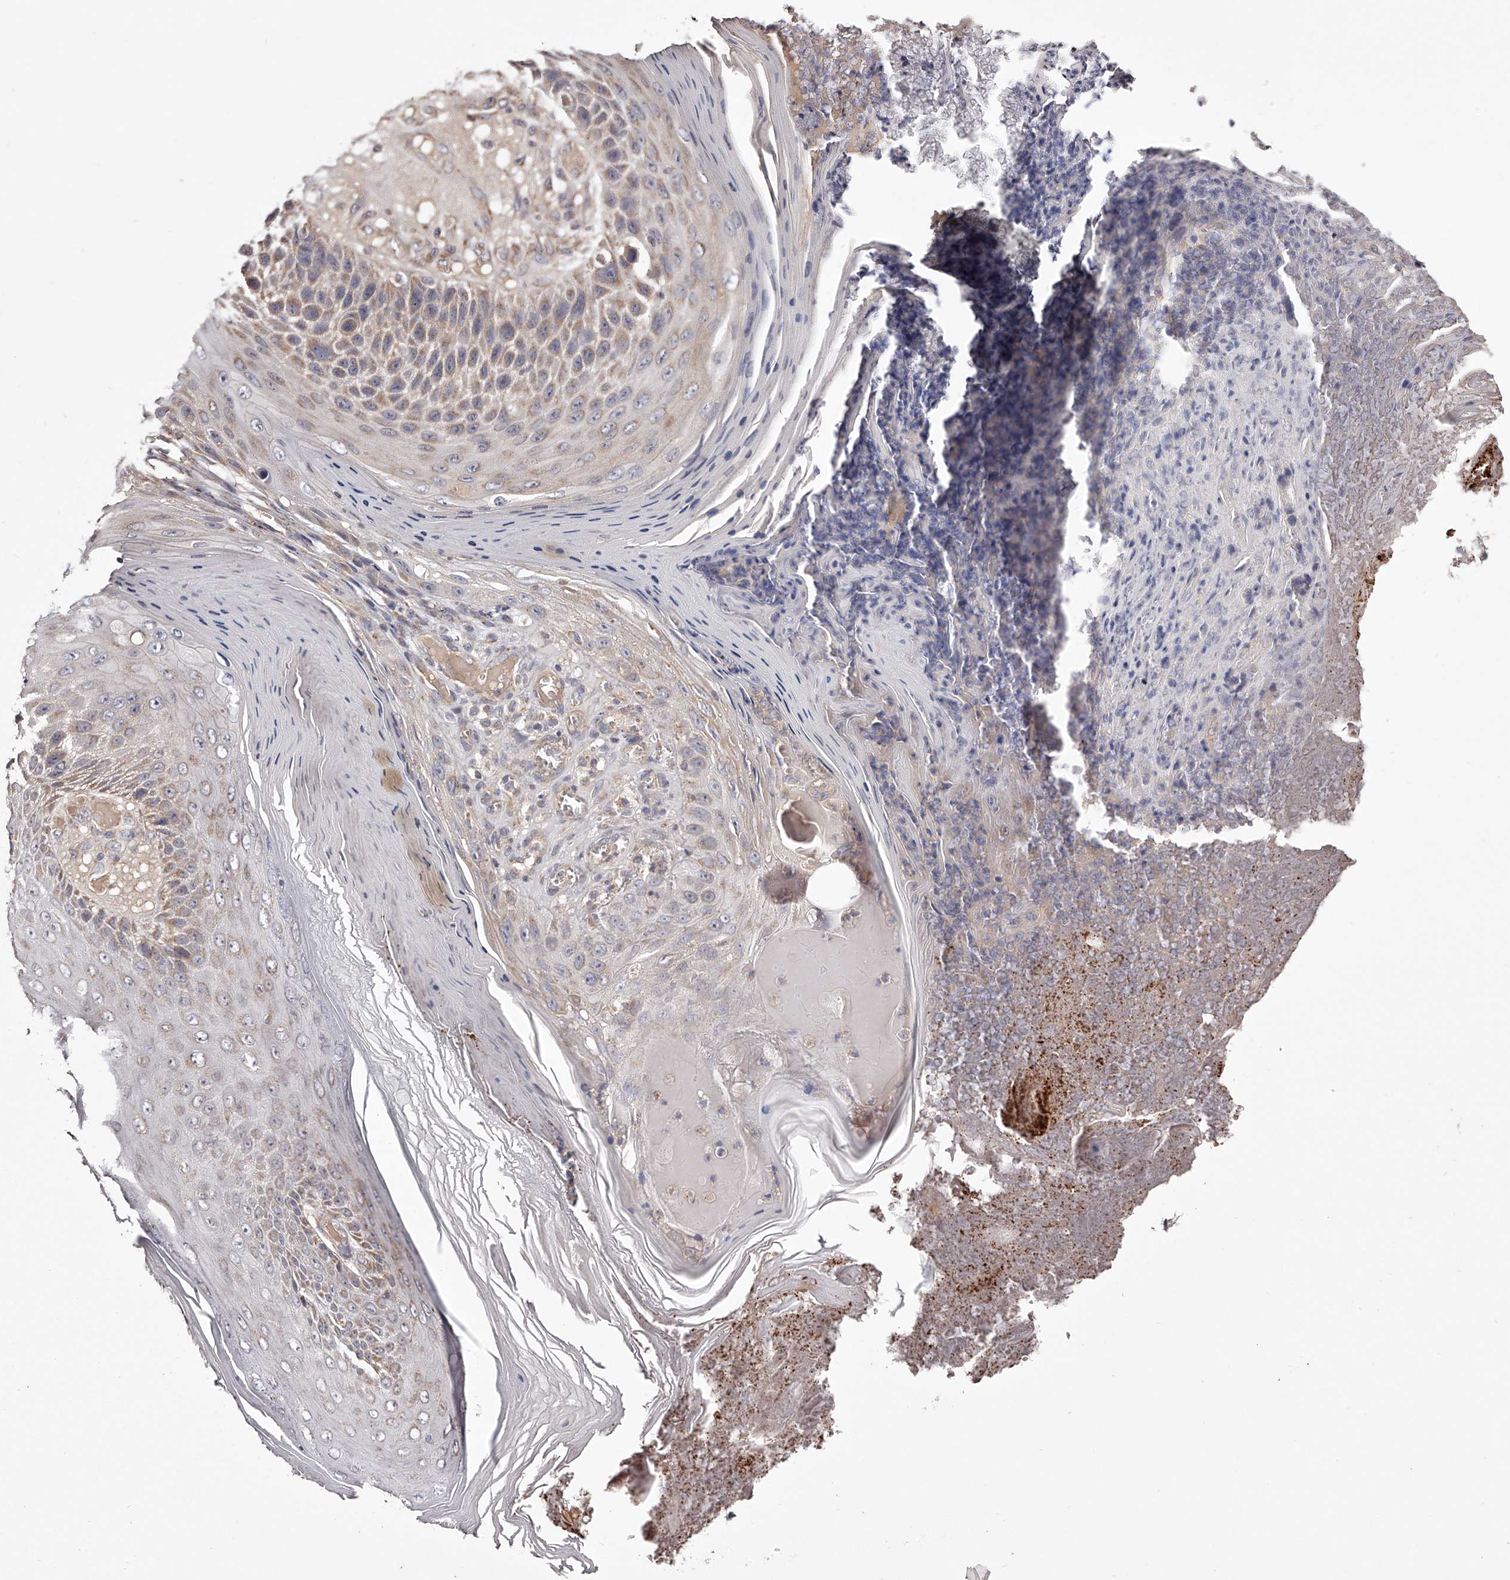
{"staining": {"intensity": "weak", "quantity": "25%-75%", "location": "cytoplasmic/membranous"}, "tissue": "skin cancer", "cell_type": "Tumor cells", "image_type": "cancer", "snomed": [{"axis": "morphology", "description": "Squamous cell carcinoma, NOS"}, {"axis": "topography", "description": "Skin"}], "caption": "Protein expression analysis of human skin squamous cell carcinoma reveals weak cytoplasmic/membranous staining in about 25%-75% of tumor cells.", "gene": "USP21", "patient": {"sex": "female", "age": 88}}